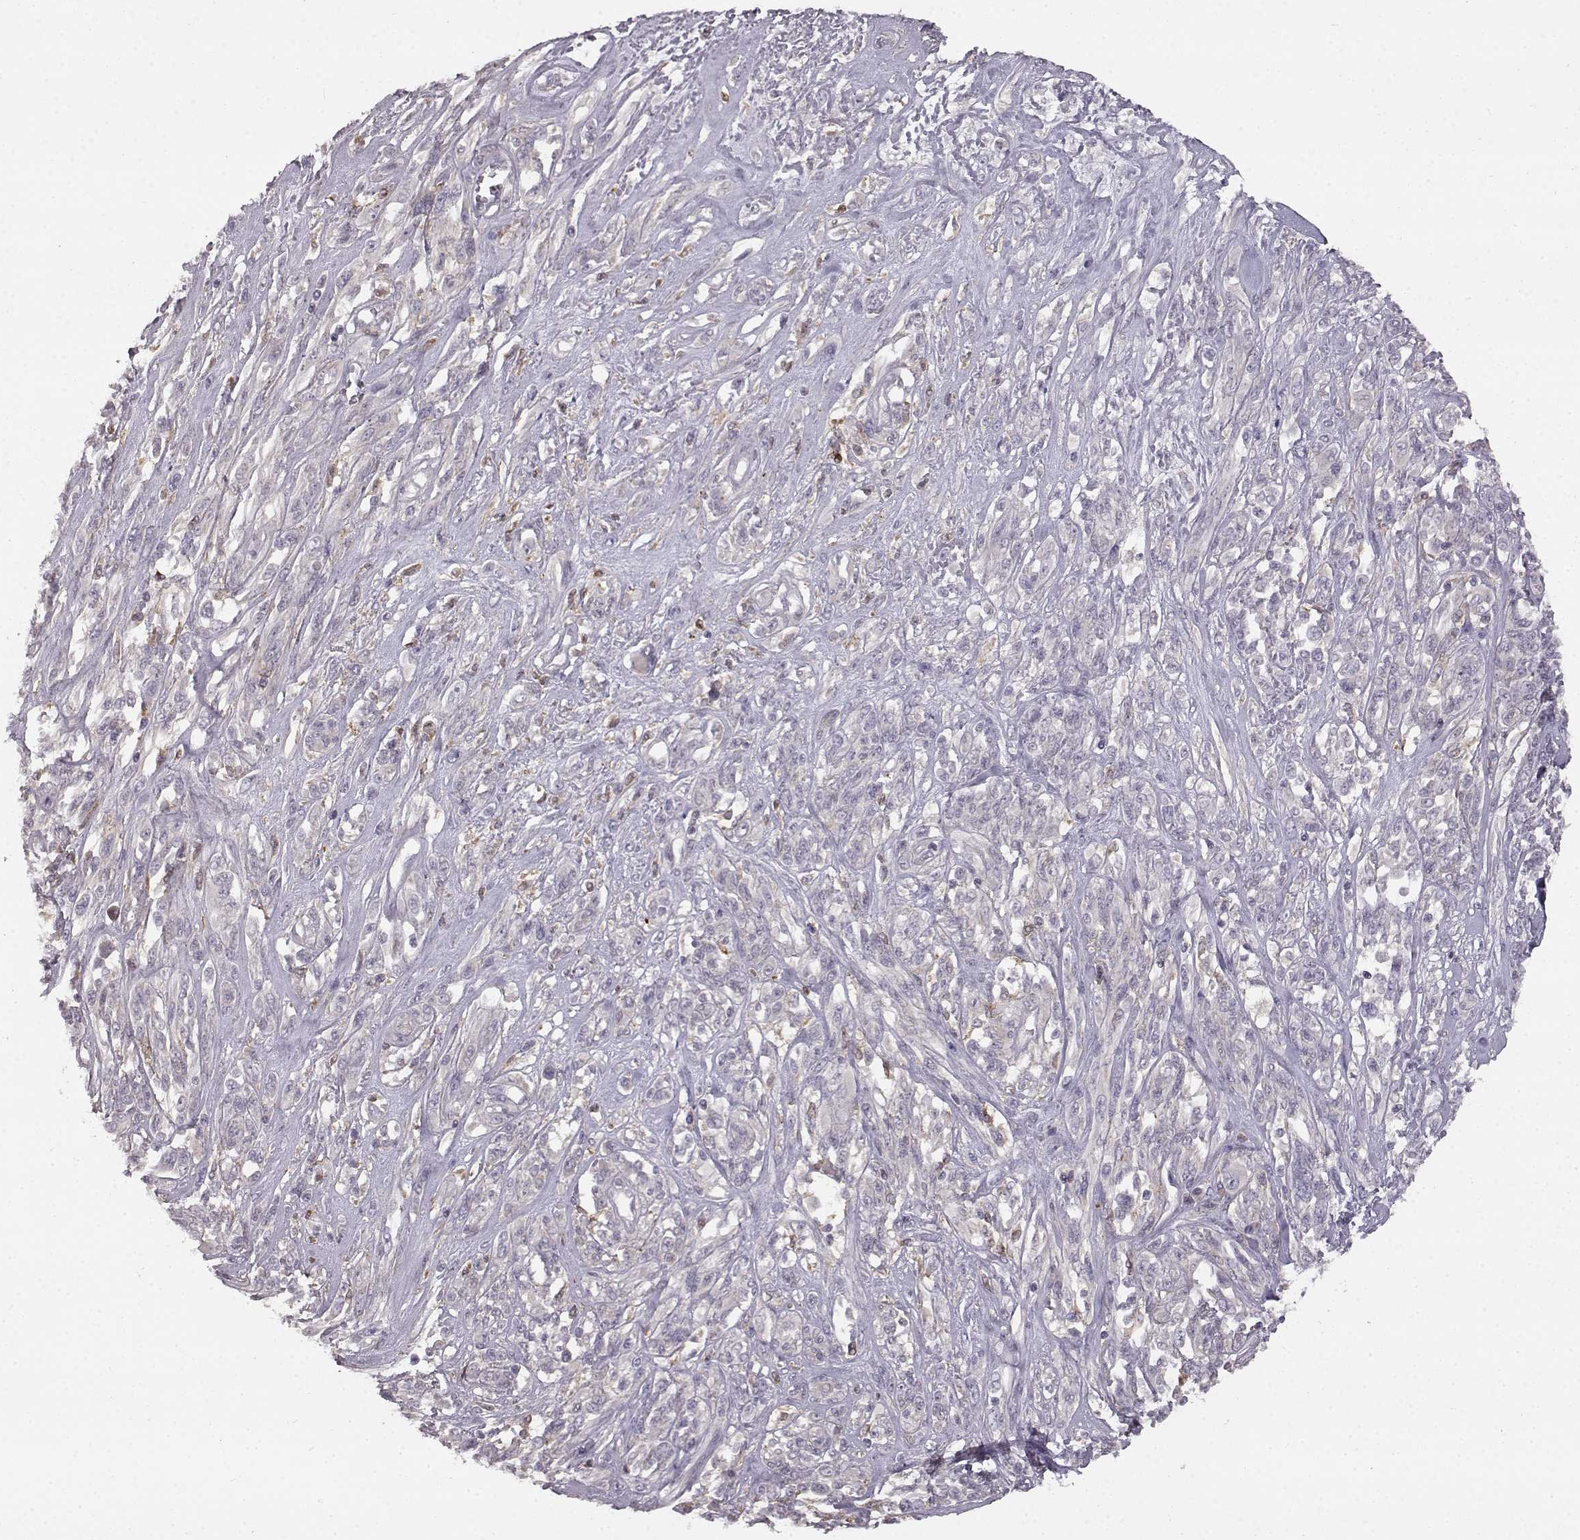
{"staining": {"intensity": "negative", "quantity": "none", "location": "none"}, "tissue": "melanoma", "cell_type": "Tumor cells", "image_type": "cancer", "snomed": [{"axis": "morphology", "description": "Malignant melanoma, NOS"}, {"axis": "topography", "description": "Skin"}], "caption": "Tumor cells show no significant expression in malignant melanoma.", "gene": "SPAG17", "patient": {"sex": "female", "age": 91}}